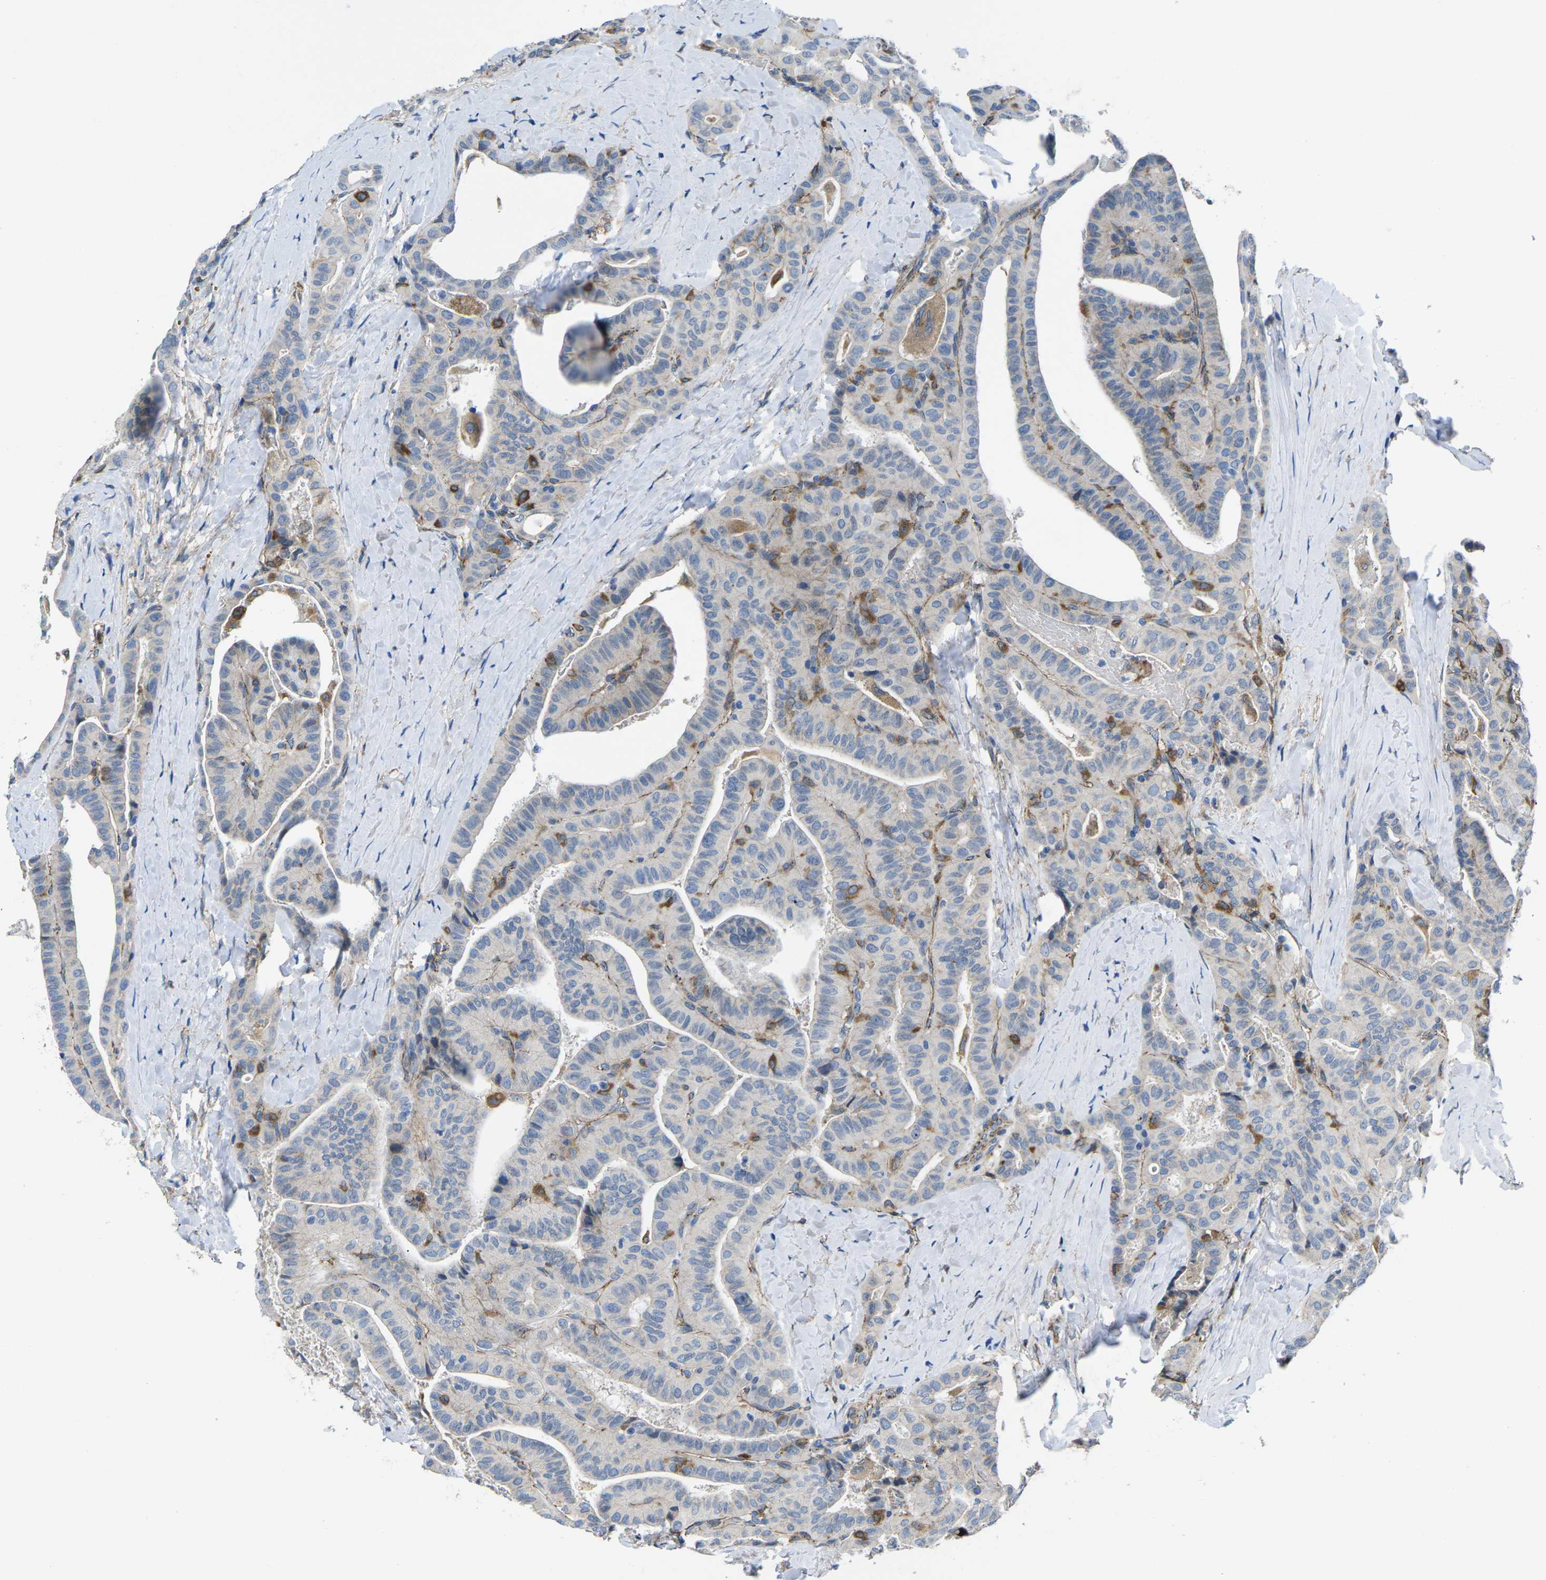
{"staining": {"intensity": "moderate", "quantity": "<25%", "location": "cytoplasmic/membranous"}, "tissue": "thyroid cancer", "cell_type": "Tumor cells", "image_type": "cancer", "snomed": [{"axis": "morphology", "description": "Papillary adenocarcinoma, NOS"}, {"axis": "topography", "description": "Thyroid gland"}], "caption": "Thyroid cancer stained with DAB (3,3'-diaminobenzidine) IHC displays low levels of moderate cytoplasmic/membranous expression in approximately <25% of tumor cells.", "gene": "CTNND1", "patient": {"sex": "male", "age": 77}}